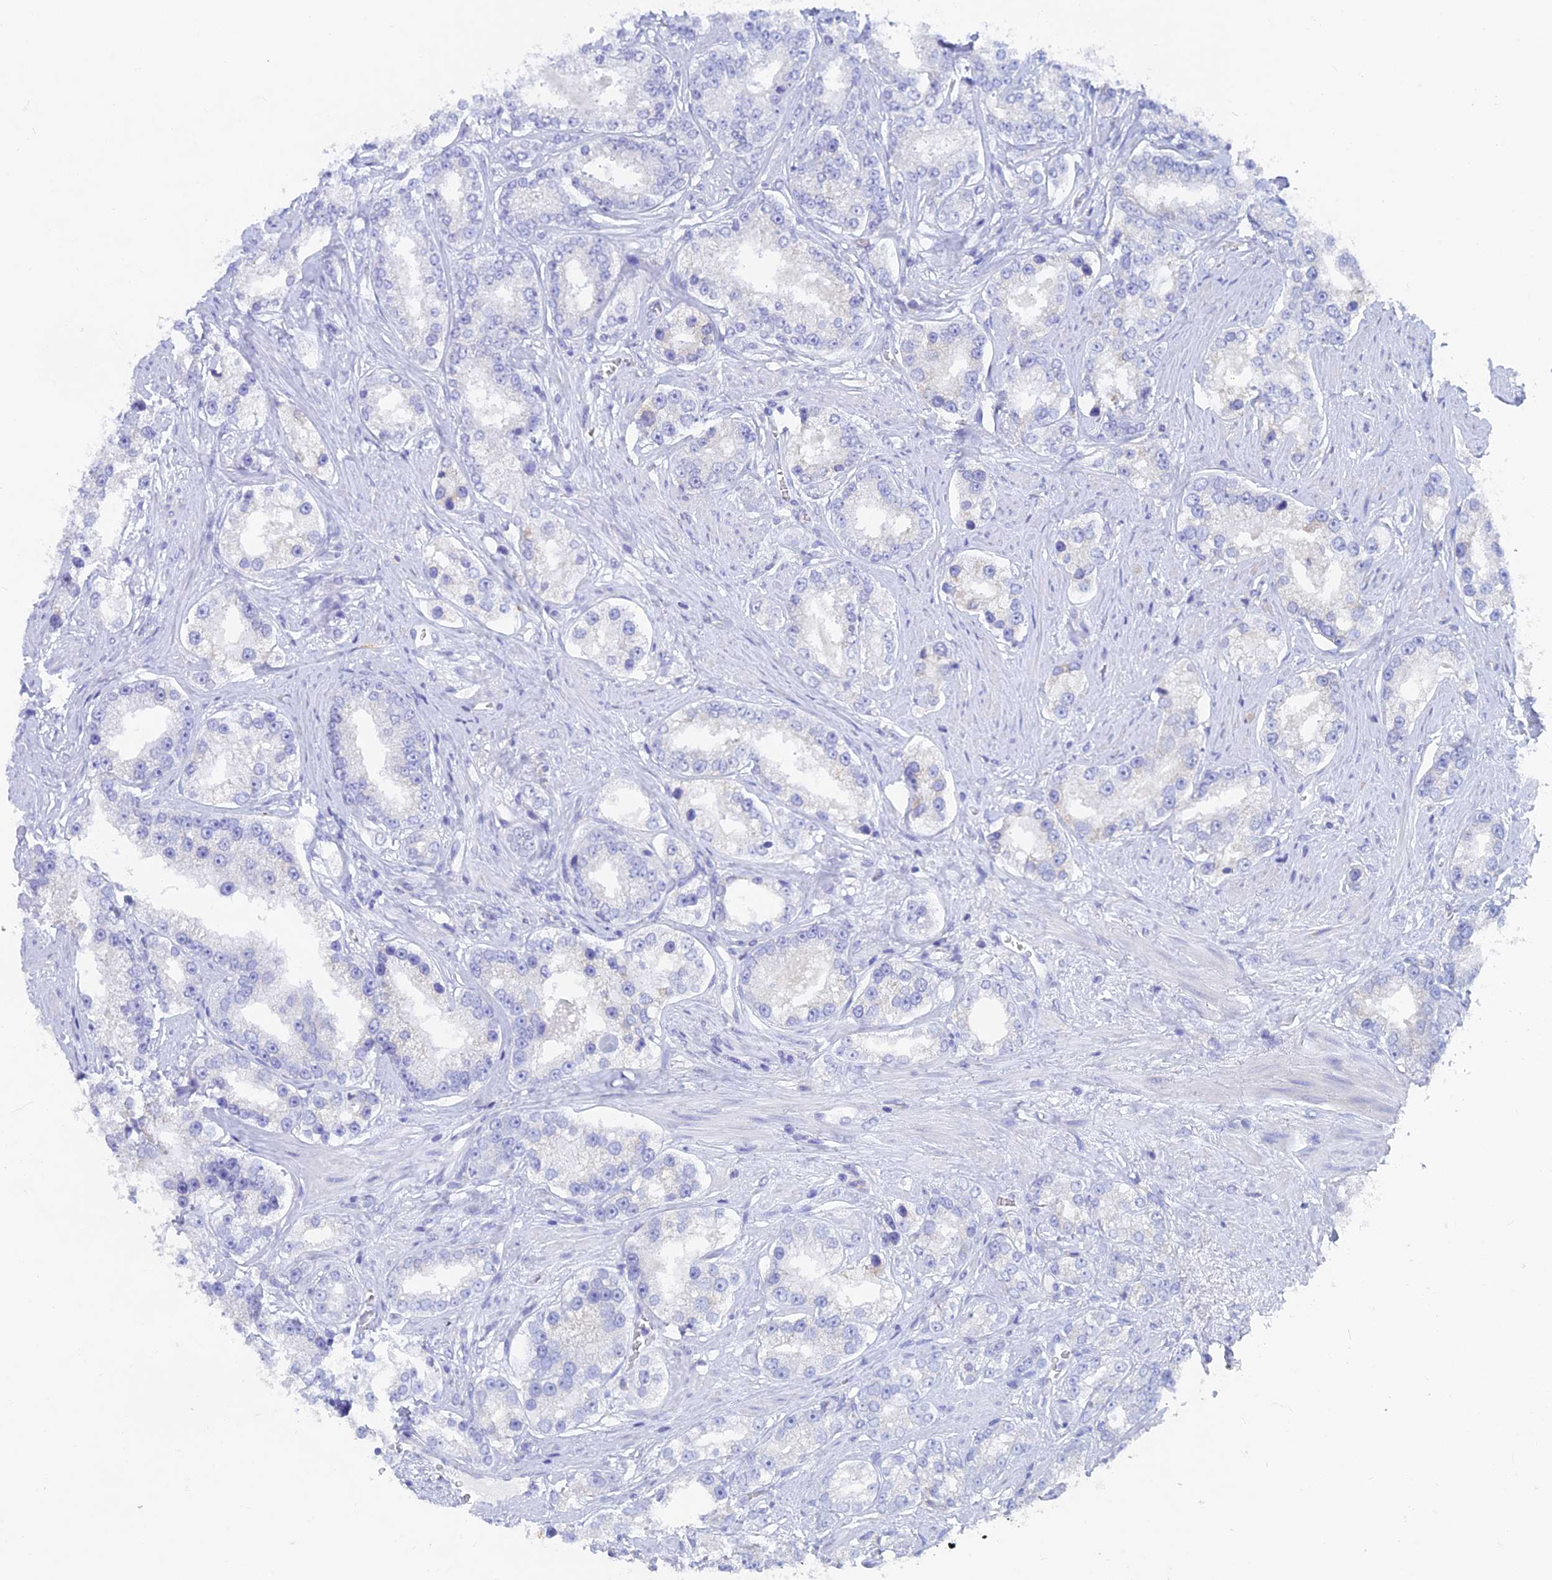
{"staining": {"intensity": "negative", "quantity": "none", "location": "none"}, "tissue": "prostate cancer", "cell_type": "Tumor cells", "image_type": "cancer", "snomed": [{"axis": "morphology", "description": "Normal tissue, NOS"}, {"axis": "morphology", "description": "Adenocarcinoma, High grade"}, {"axis": "topography", "description": "Prostate"}], "caption": "DAB immunohistochemical staining of prostate cancer displays no significant positivity in tumor cells.", "gene": "WDR35", "patient": {"sex": "male", "age": 83}}